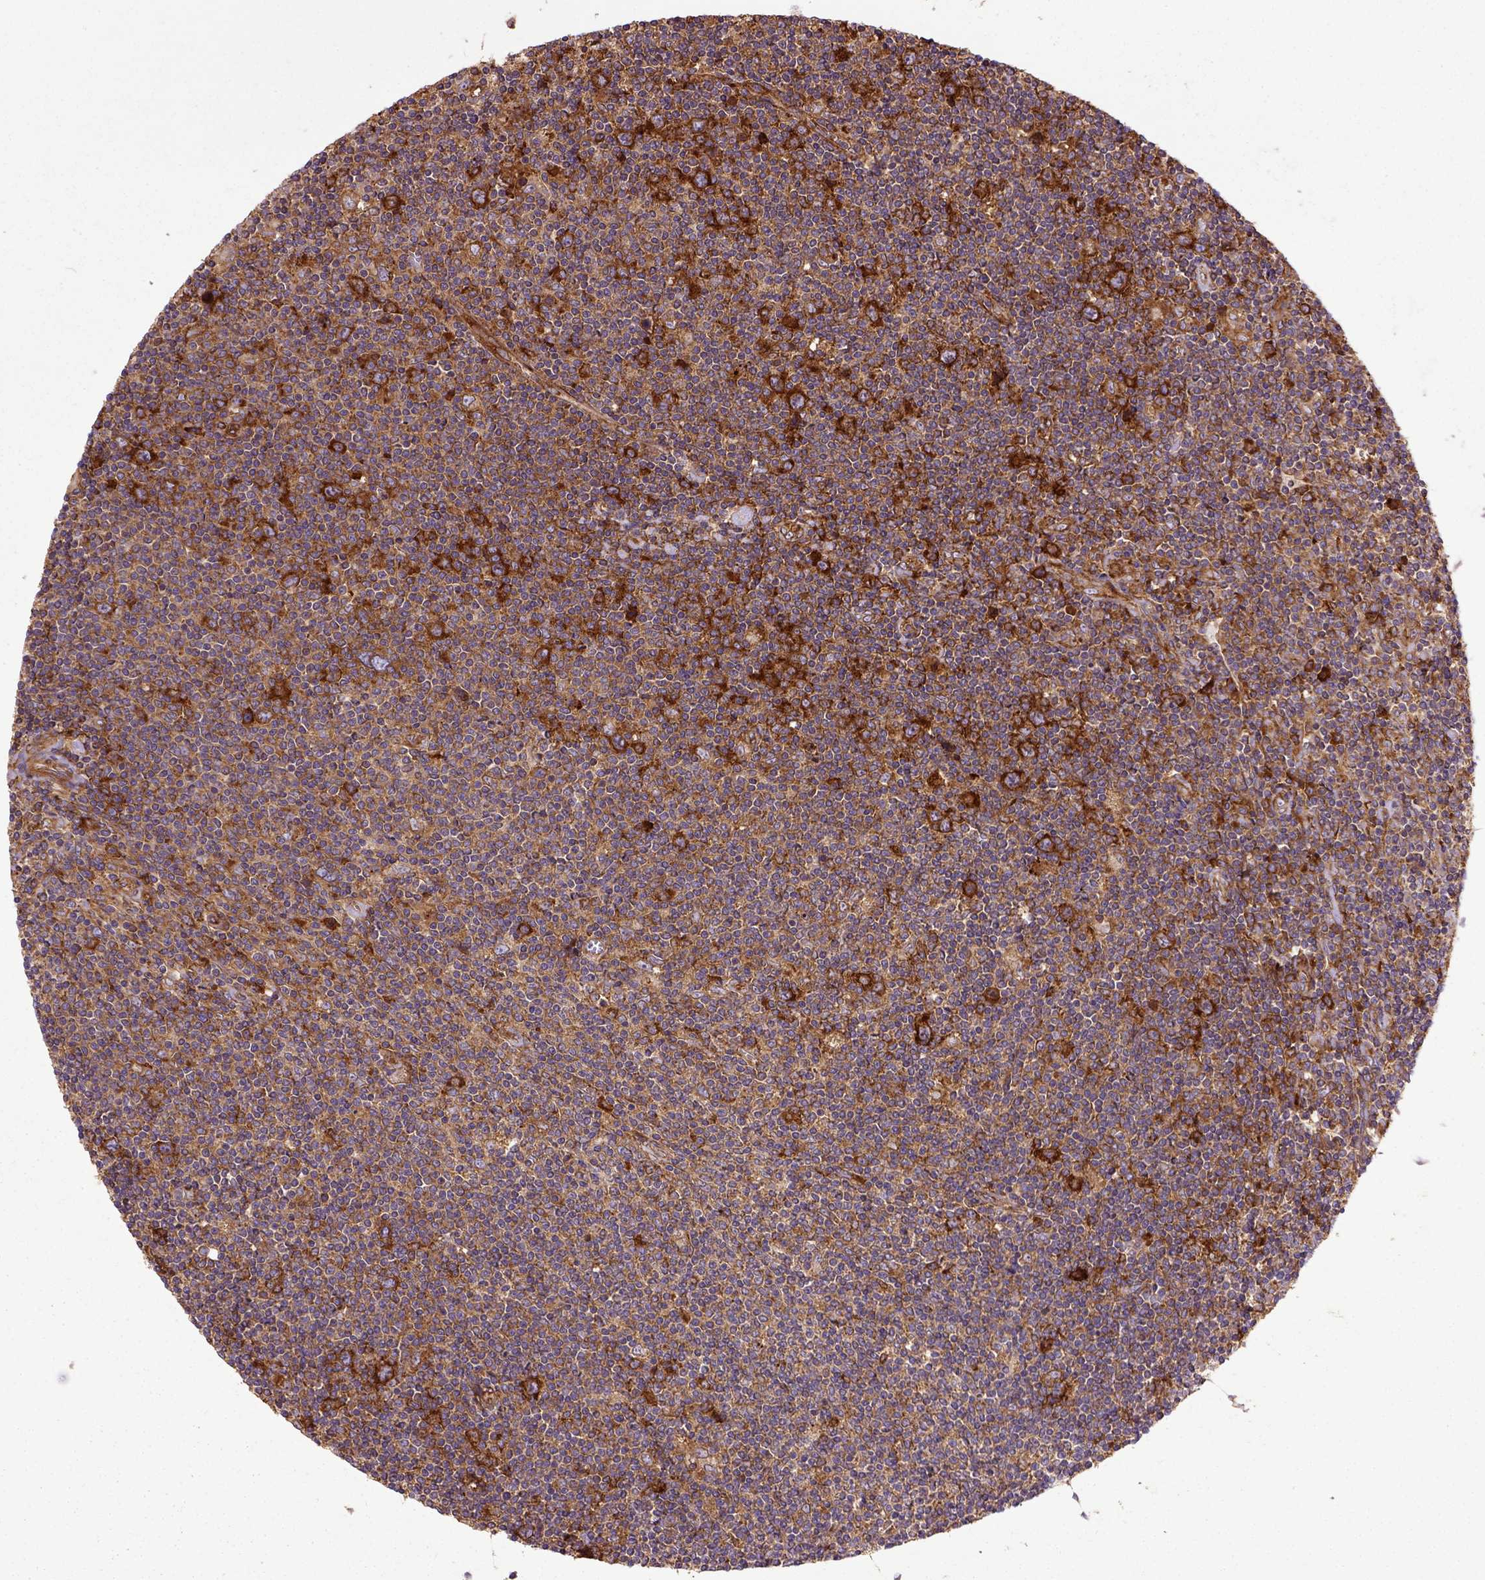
{"staining": {"intensity": "strong", "quantity": ">75%", "location": "cytoplasmic/membranous"}, "tissue": "lymphoma", "cell_type": "Tumor cells", "image_type": "cancer", "snomed": [{"axis": "morphology", "description": "Hodgkin's disease, NOS"}, {"axis": "topography", "description": "Lymph node"}], "caption": "Brown immunohistochemical staining in human Hodgkin's disease demonstrates strong cytoplasmic/membranous expression in about >75% of tumor cells. (Stains: DAB in brown, nuclei in blue, Microscopy: brightfield microscopy at high magnification).", "gene": "CAPRIN1", "patient": {"sex": "male", "age": 40}}